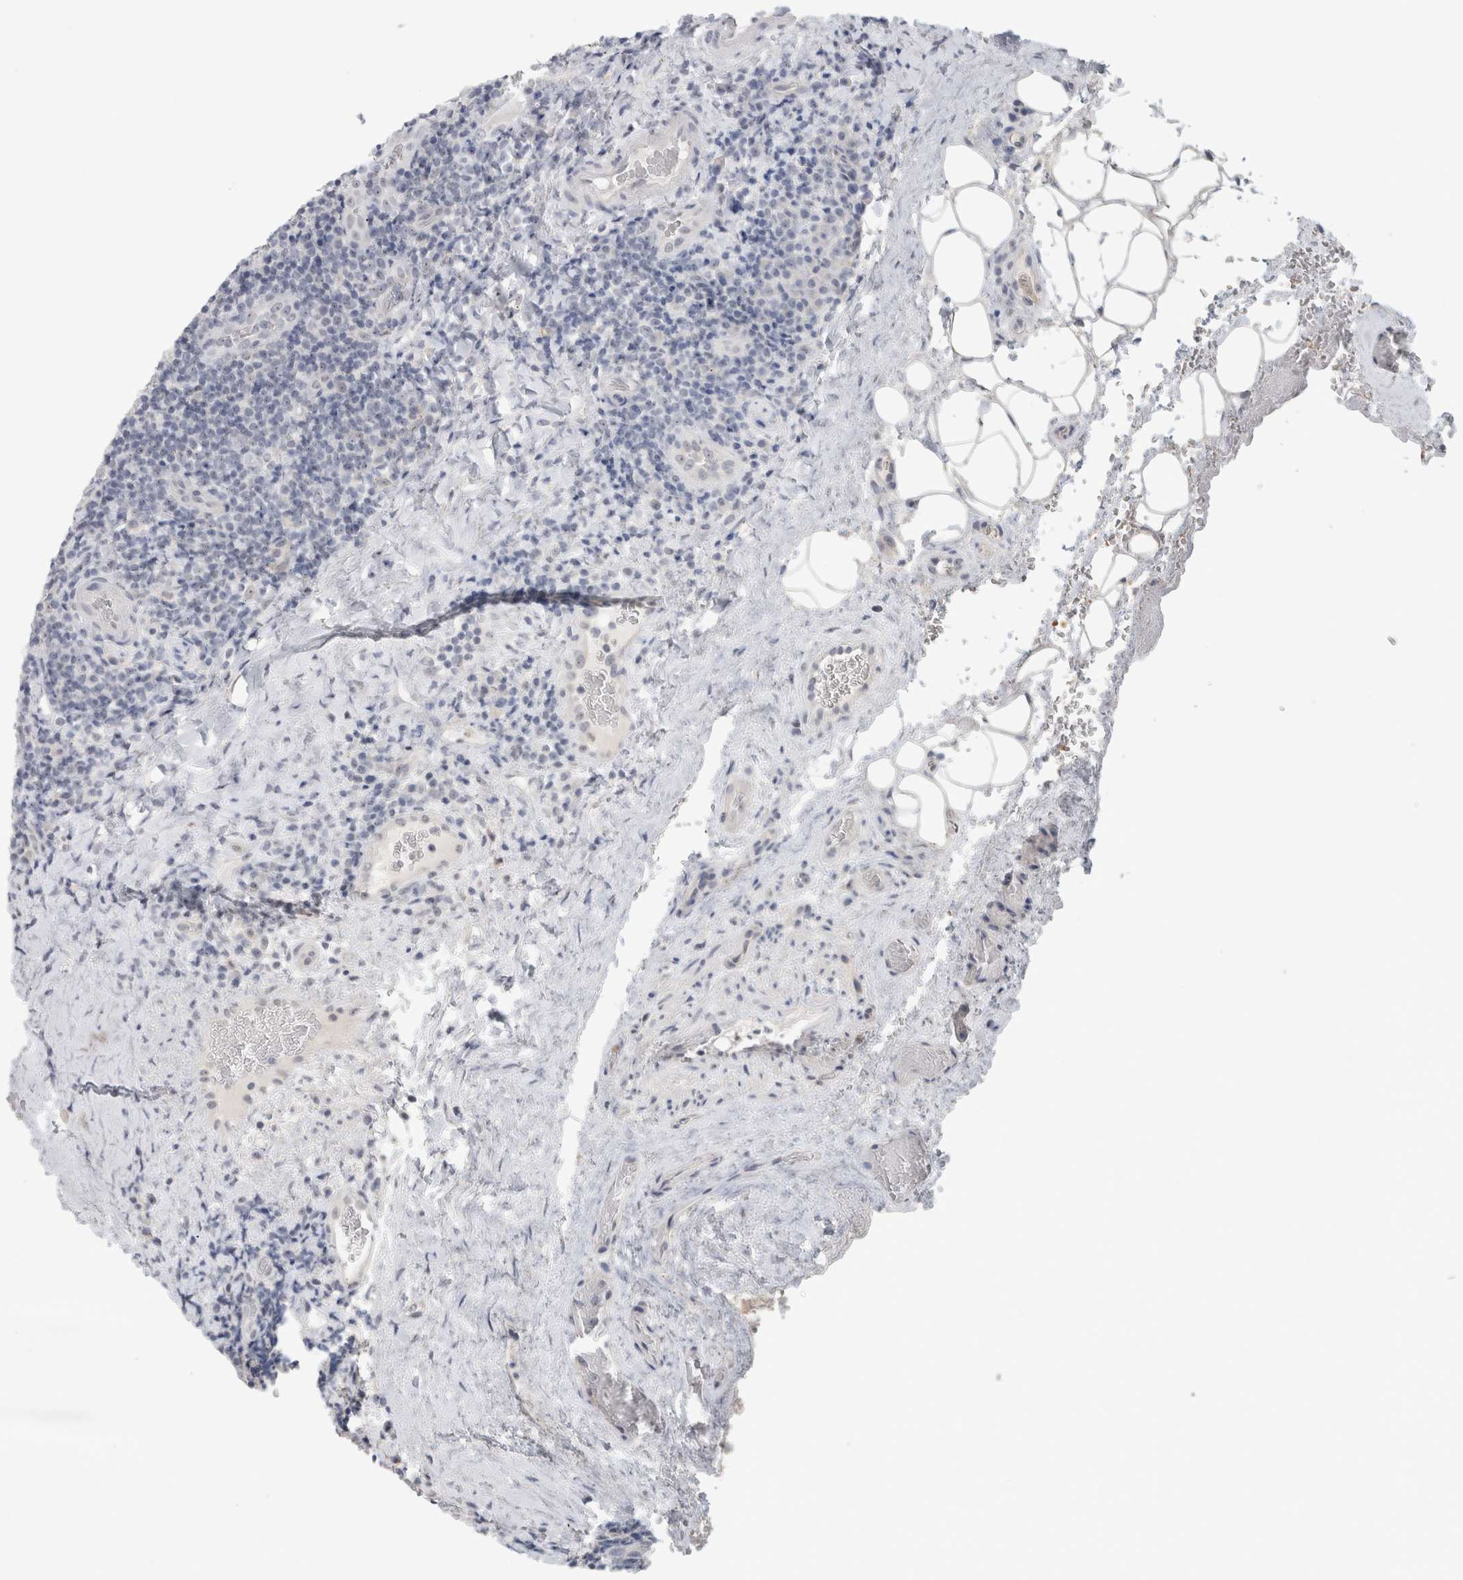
{"staining": {"intensity": "negative", "quantity": "none", "location": "none"}, "tissue": "lymphoma", "cell_type": "Tumor cells", "image_type": "cancer", "snomed": [{"axis": "morphology", "description": "Malignant lymphoma, non-Hodgkin's type, High grade"}, {"axis": "topography", "description": "Tonsil"}], "caption": "Tumor cells are negative for protein expression in human malignant lymphoma, non-Hodgkin's type (high-grade).", "gene": "FMR1NB", "patient": {"sex": "female", "age": 36}}